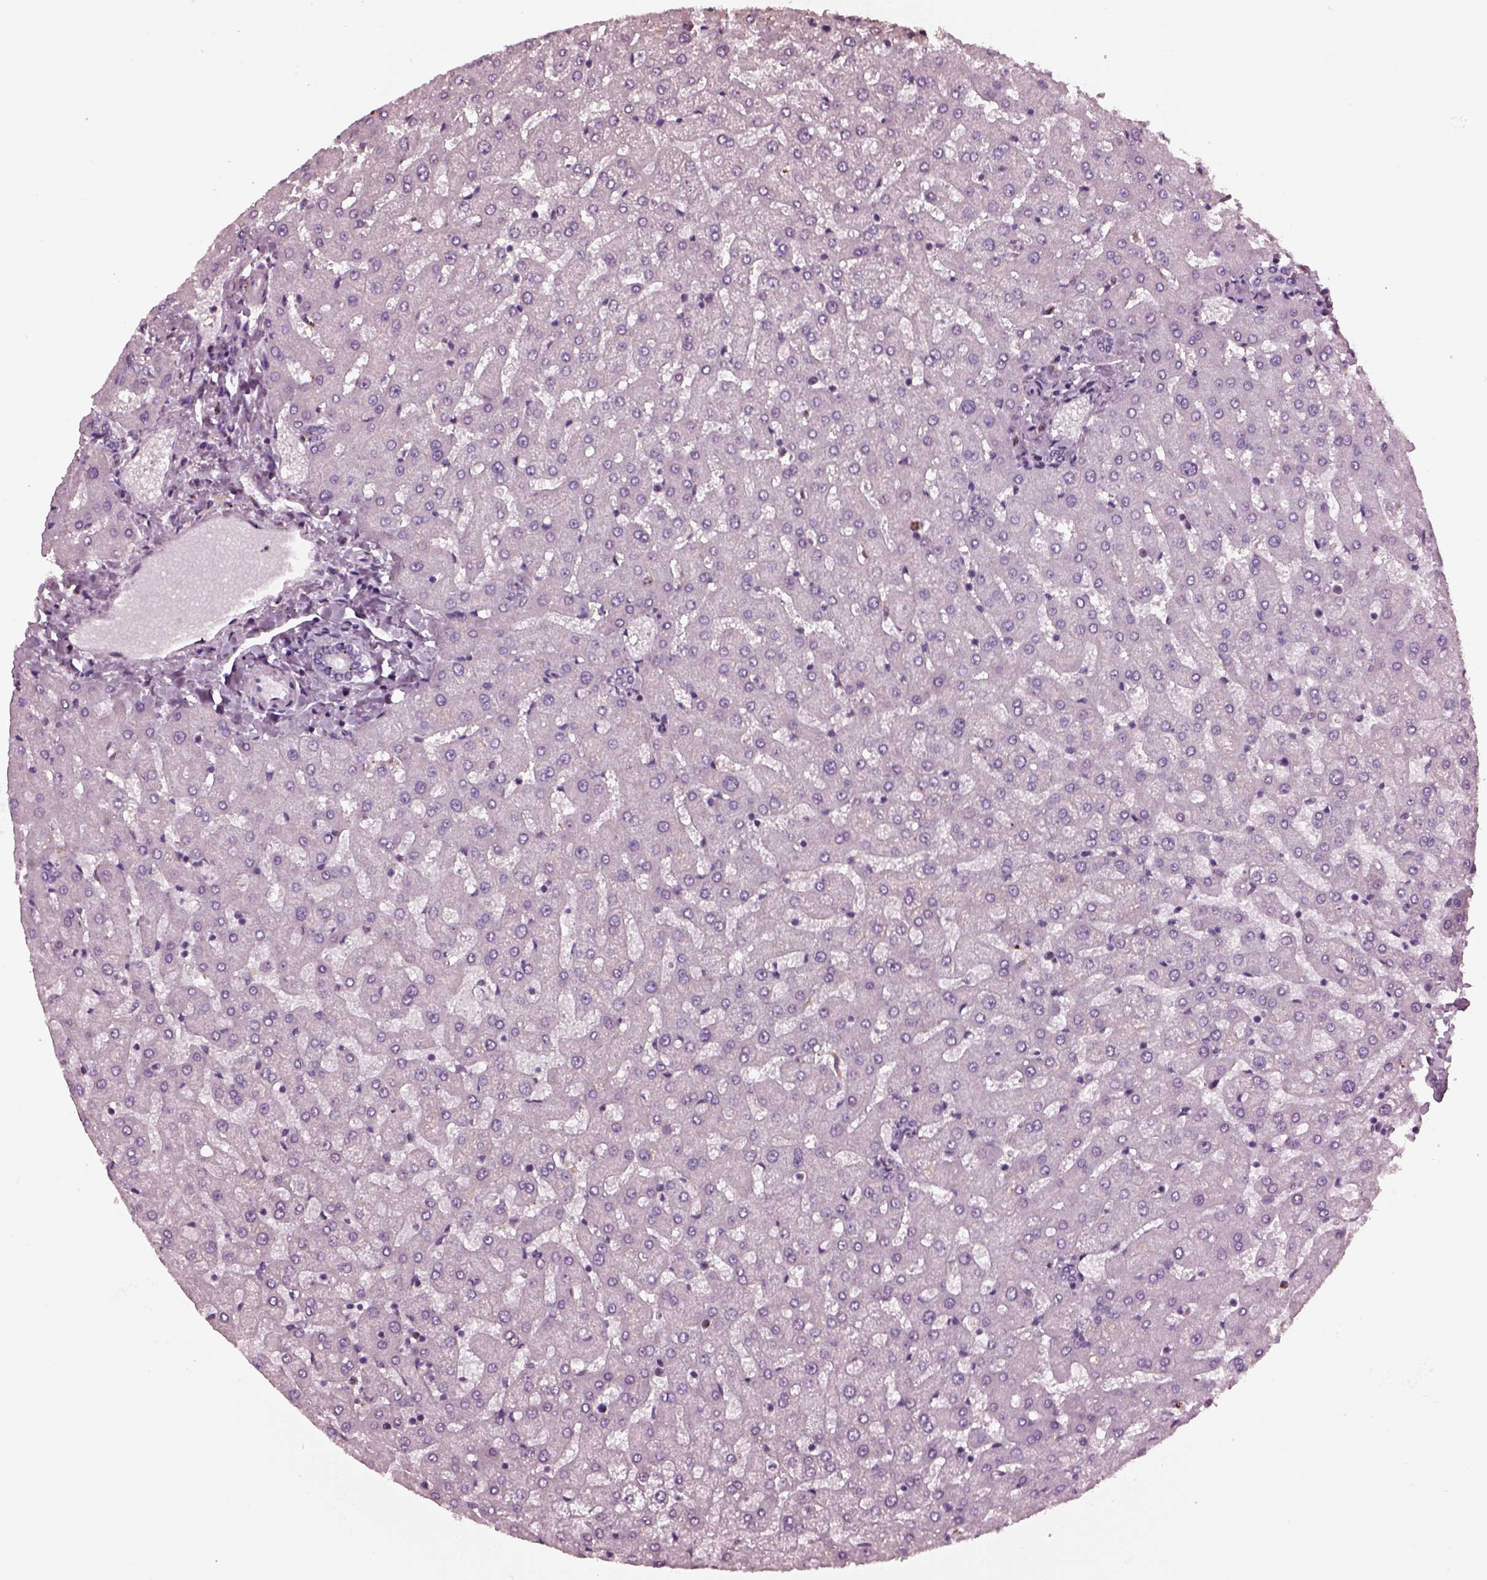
{"staining": {"intensity": "negative", "quantity": "none", "location": "none"}, "tissue": "liver", "cell_type": "Cholangiocytes", "image_type": "normal", "snomed": [{"axis": "morphology", "description": "Normal tissue, NOS"}, {"axis": "topography", "description": "Liver"}], "caption": "This is a photomicrograph of IHC staining of normal liver, which shows no staining in cholangiocytes.", "gene": "SLAMF8", "patient": {"sex": "female", "age": 50}}